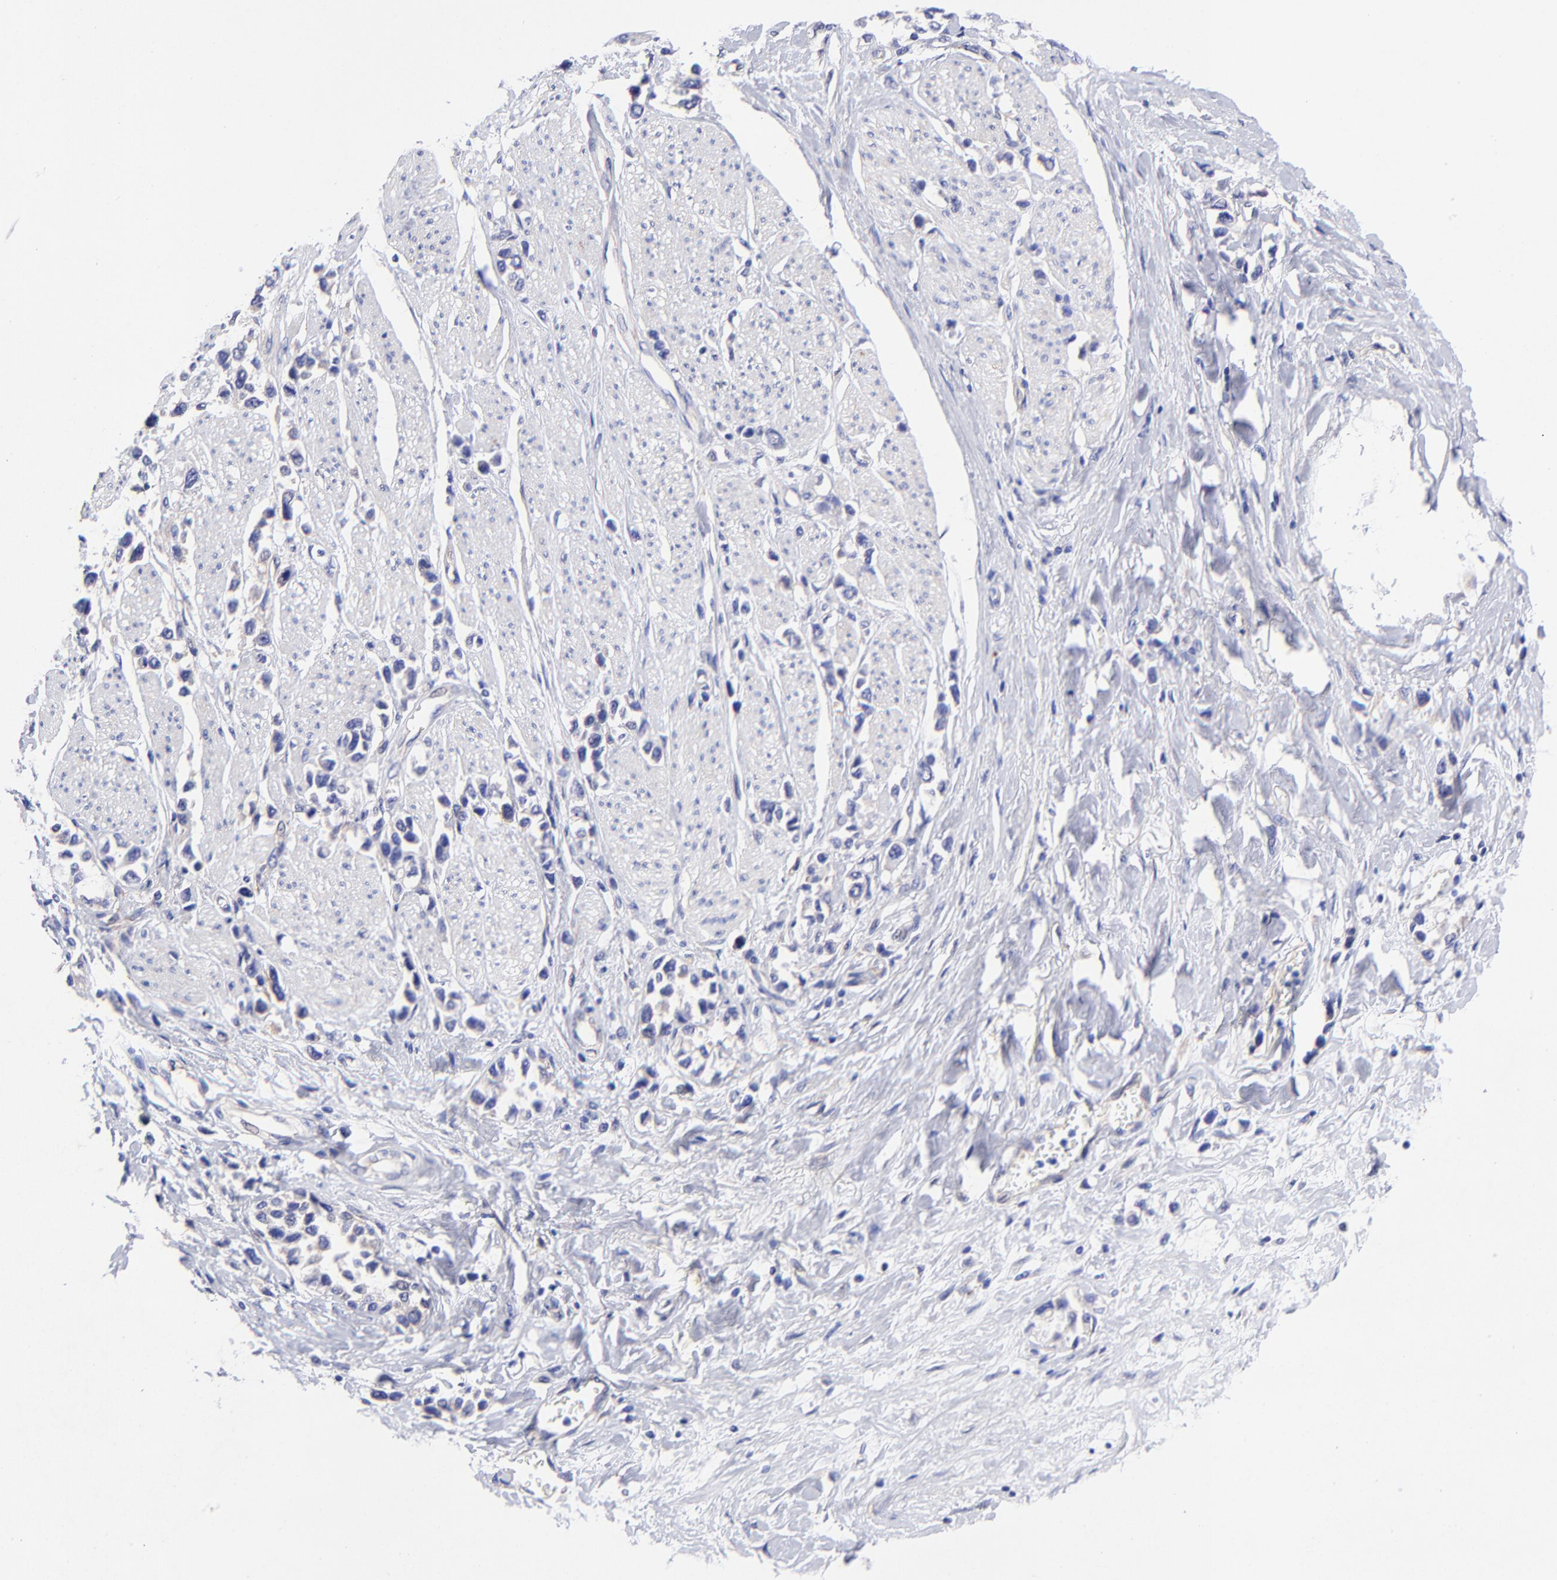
{"staining": {"intensity": "negative", "quantity": "none", "location": "none"}, "tissue": "stomach cancer", "cell_type": "Tumor cells", "image_type": "cancer", "snomed": [{"axis": "morphology", "description": "Adenocarcinoma, NOS"}, {"axis": "topography", "description": "Stomach, upper"}], "caption": "The immunohistochemistry (IHC) photomicrograph has no significant expression in tumor cells of stomach cancer (adenocarcinoma) tissue. (DAB immunohistochemistry visualized using brightfield microscopy, high magnification).", "gene": "PPFIBP1", "patient": {"sex": "male", "age": 76}}